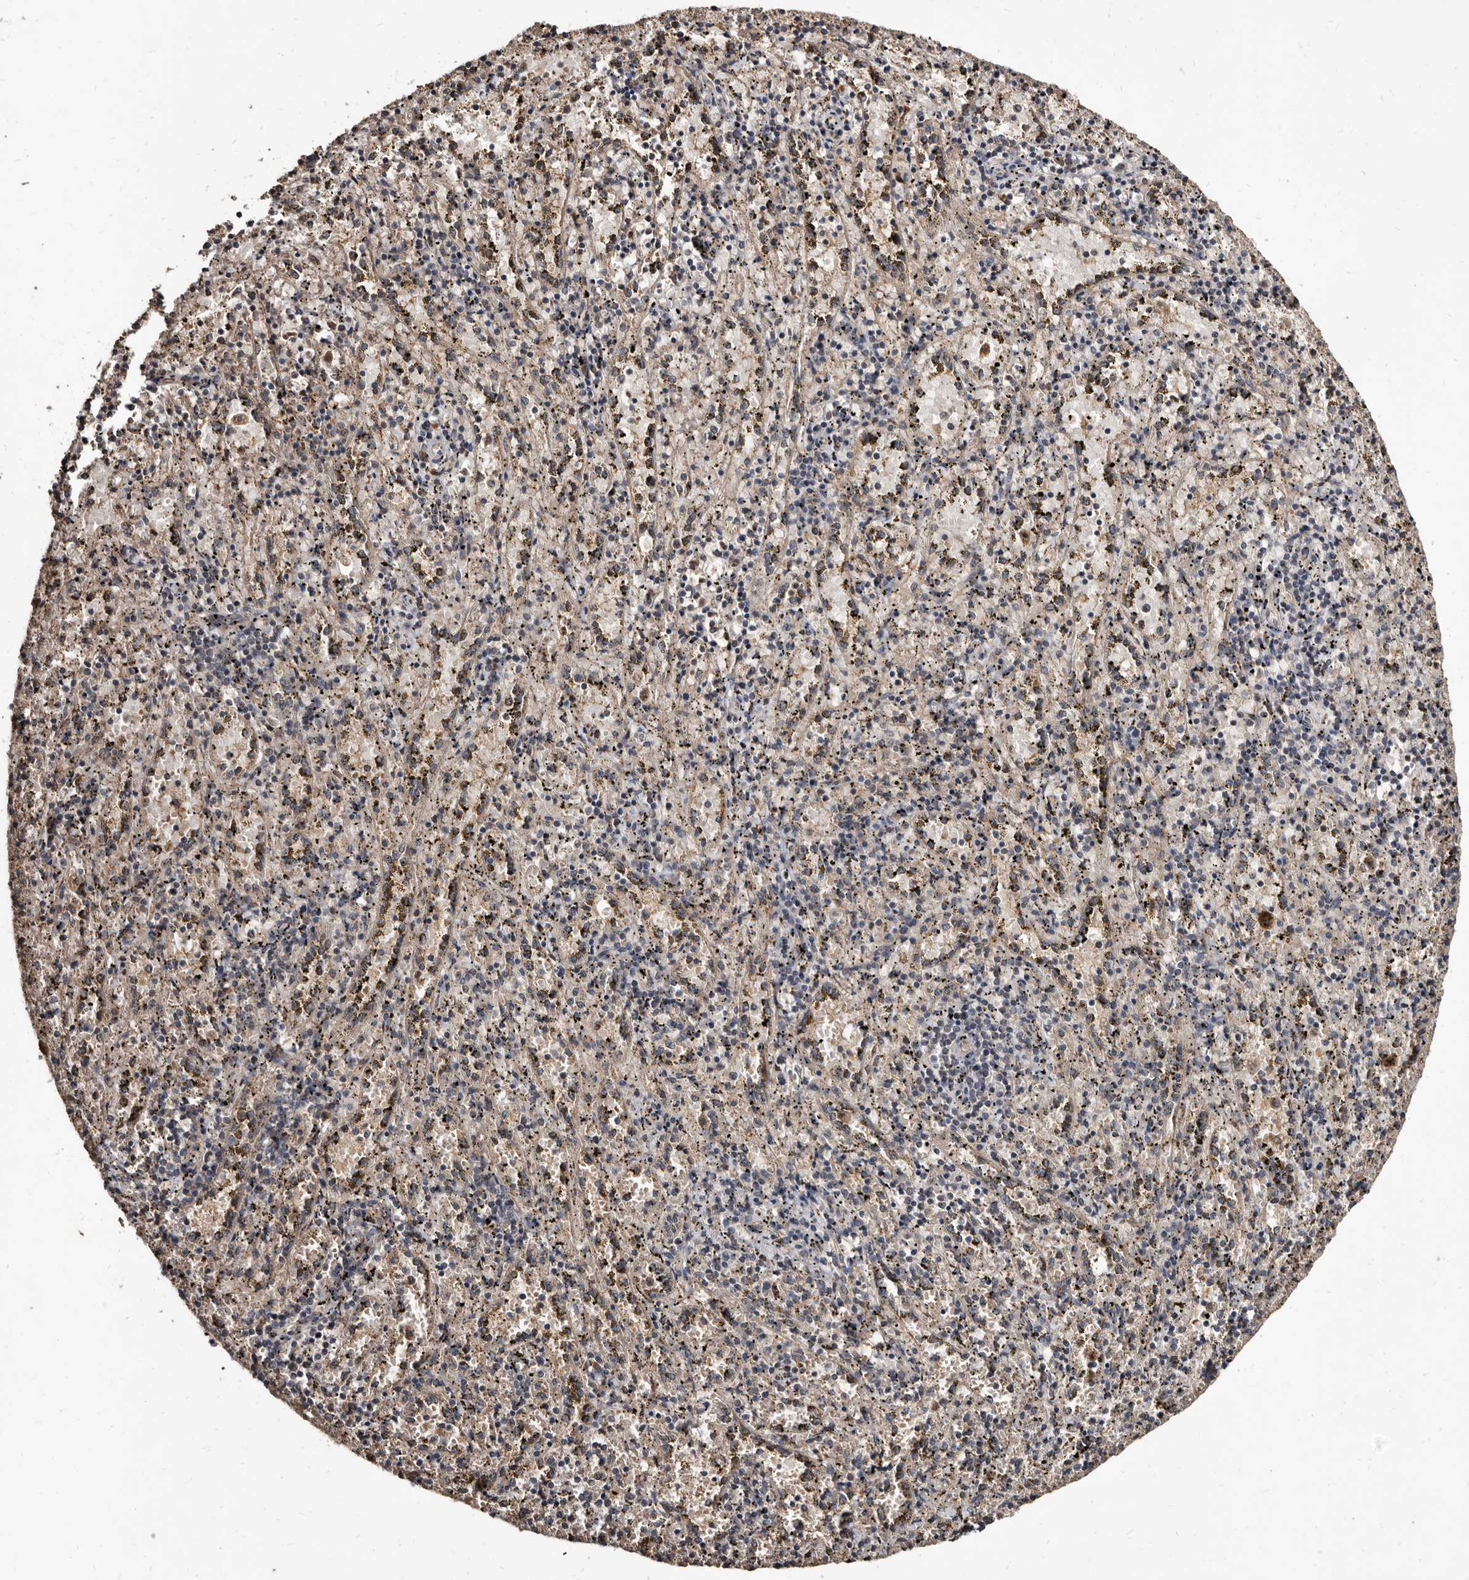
{"staining": {"intensity": "weak", "quantity": "25%-75%", "location": "cytoplasmic/membranous"}, "tissue": "spleen", "cell_type": "Cells in red pulp", "image_type": "normal", "snomed": [{"axis": "morphology", "description": "Normal tissue, NOS"}, {"axis": "topography", "description": "Spleen"}], "caption": "Spleen was stained to show a protein in brown. There is low levels of weak cytoplasmic/membranous positivity in about 25%-75% of cells in red pulp. Using DAB (brown) and hematoxylin (blue) stains, captured at high magnification using brightfield microscopy.", "gene": "AKAP7", "patient": {"sex": "male", "age": 11}}